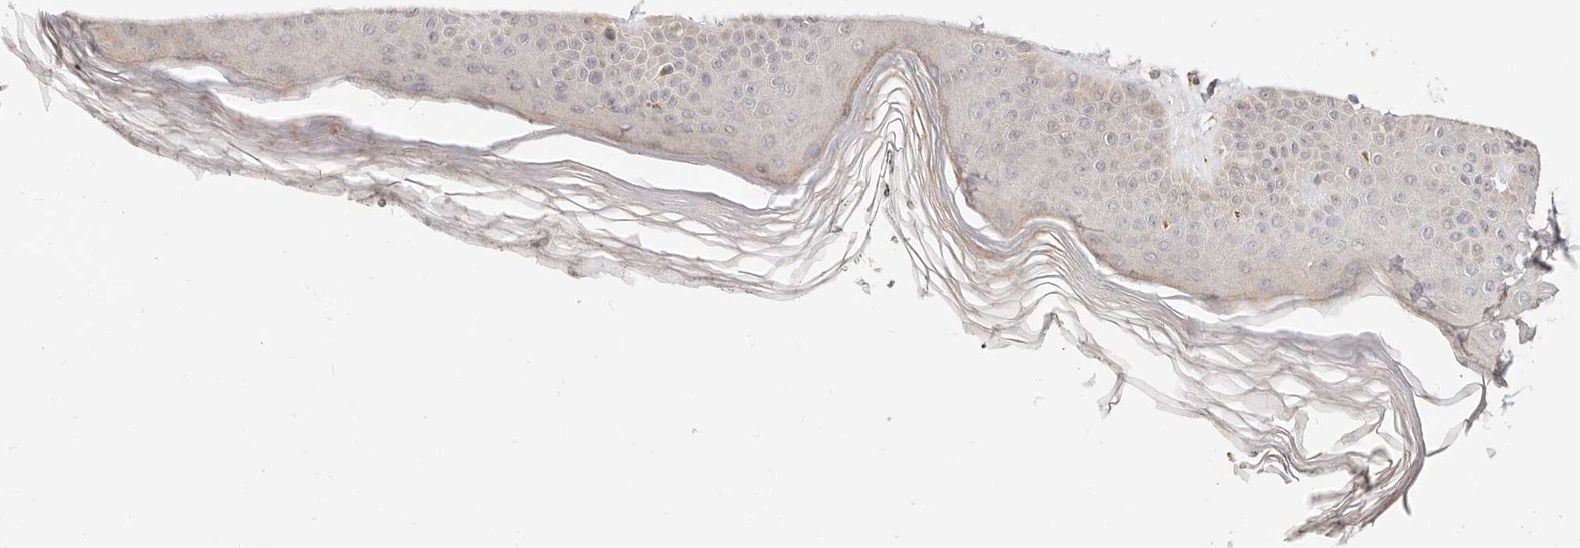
{"staining": {"intensity": "negative", "quantity": "none", "location": "none"}, "tissue": "skin", "cell_type": "Fibroblasts", "image_type": "normal", "snomed": [{"axis": "morphology", "description": "Normal tissue, NOS"}, {"axis": "topography", "description": "Skin"}], "caption": "Unremarkable skin was stained to show a protein in brown. There is no significant staining in fibroblasts.", "gene": "ZRANB1", "patient": {"sex": "female", "age": 64}}